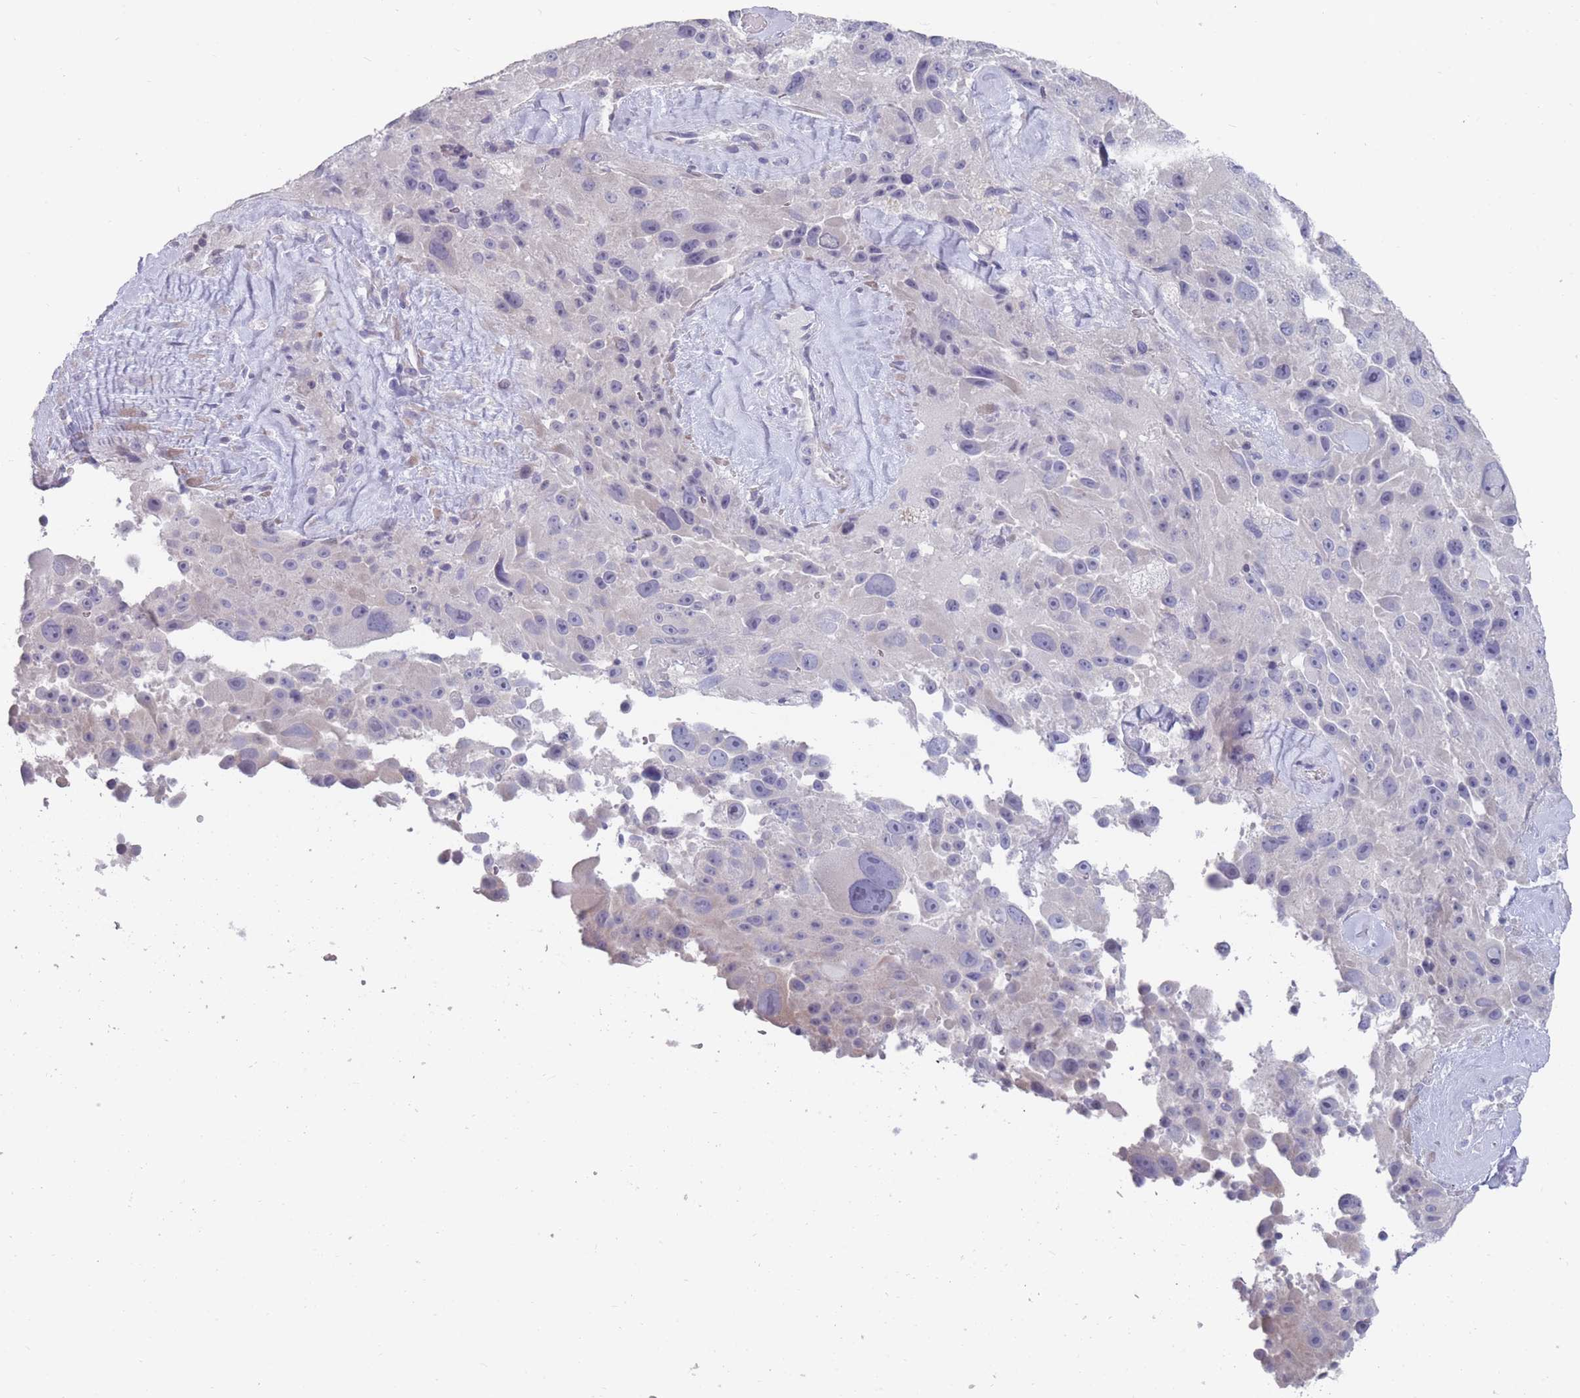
{"staining": {"intensity": "negative", "quantity": "none", "location": "none"}, "tissue": "melanoma", "cell_type": "Tumor cells", "image_type": "cancer", "snomed": [{"axis": "morphology", "description": "Malignant melanoma, Metastatic site"}, {"axis": "topography", "description": "Lymph node"}], "caption": "Immunohistochemical staining of human melanoma shows no significant expression in tumor cells.", "gene": "PIGU", "patient": {"sex": "male", "age": 62}}